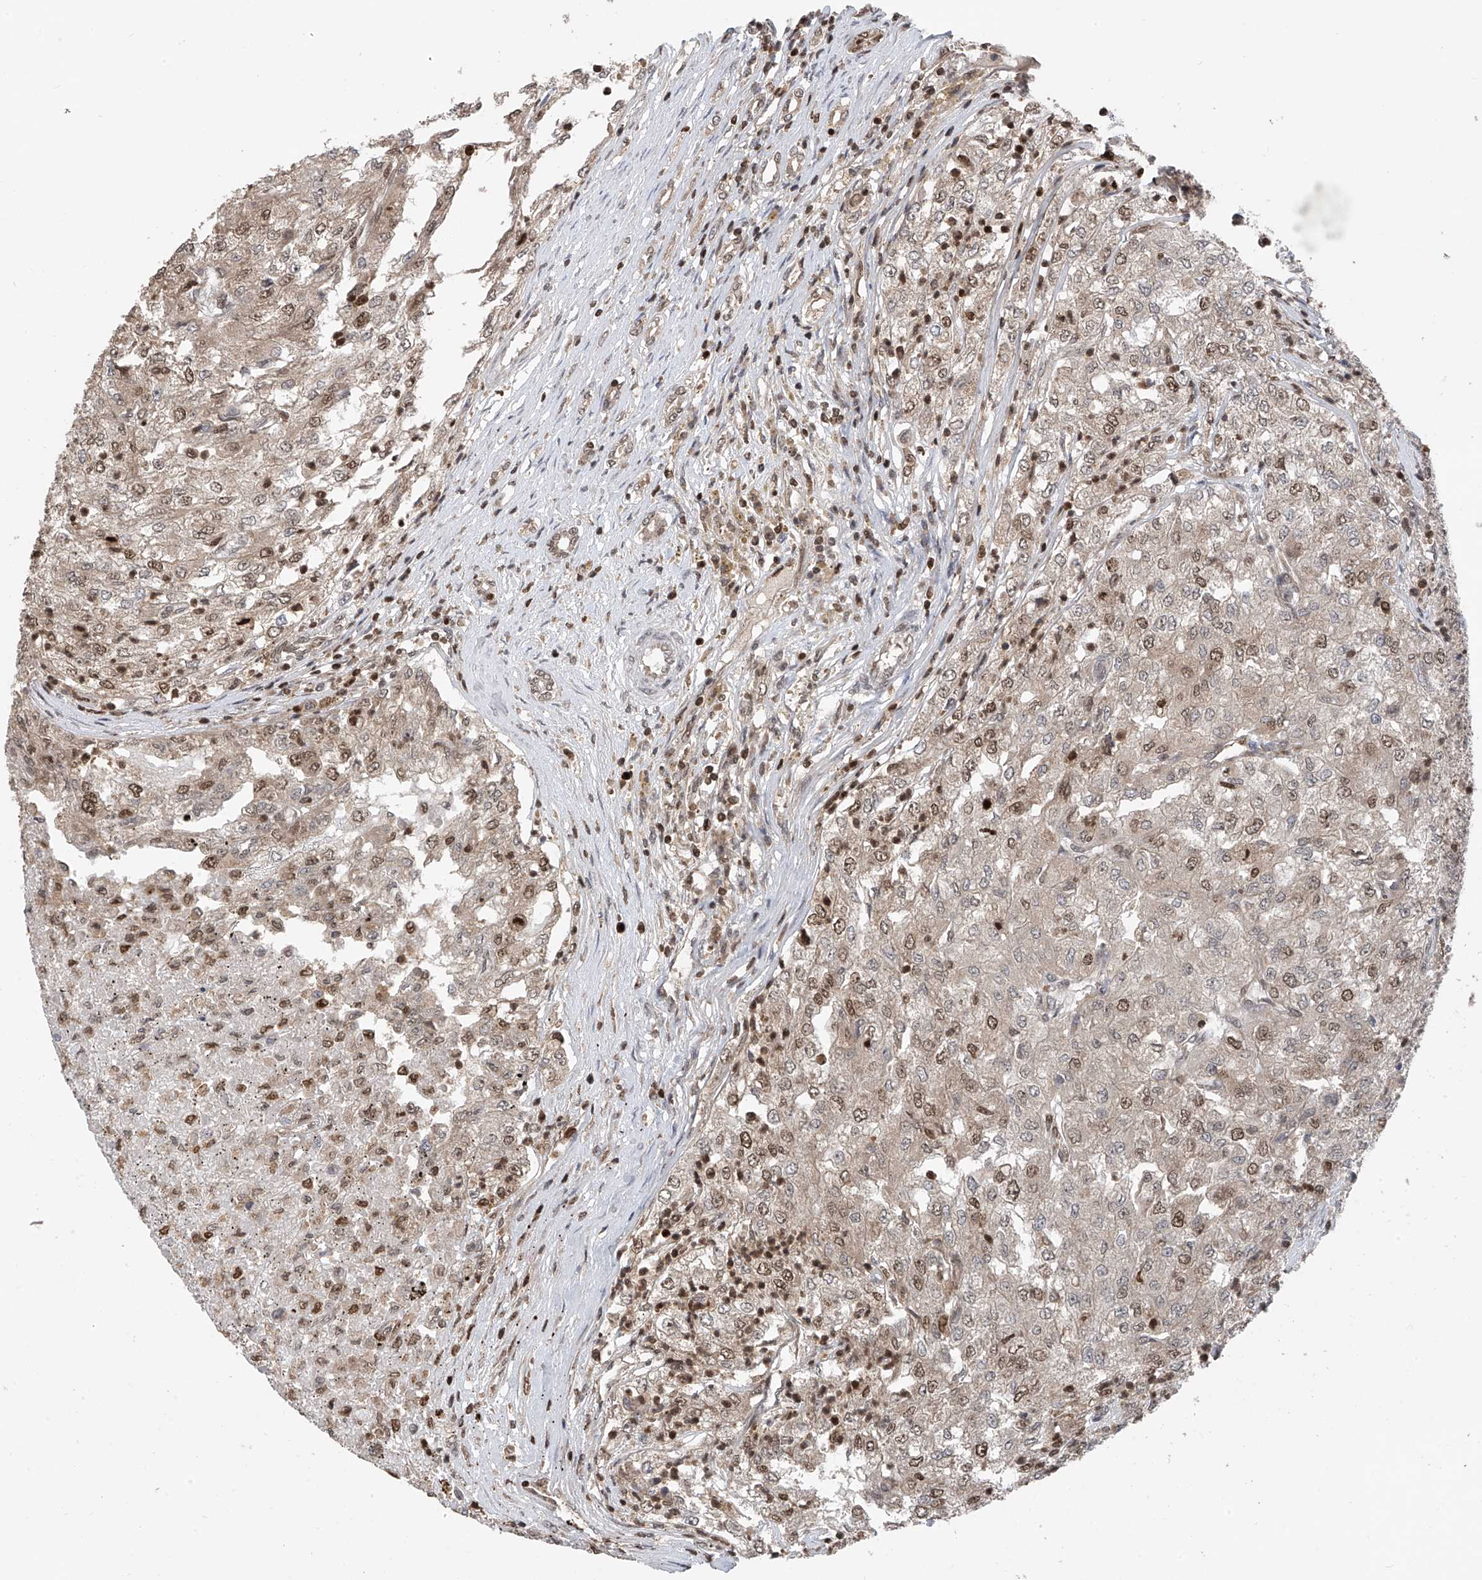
{"staining": {"intensity": "moderate", "quantity": "25%-75%", "location": "nuclear"}, "tissue": "renal cancer", "cell_type": "Tumor cells", "image_type": "cancer", "snomed": [{"axis": "morphology", "description": "Adenocarcinoma, NOS"}, {"axis": "topography", "description": "Kidney"}], "caption": "Renal adenocarcinoma stained for a protein reveals moderate nuclear positivity in tumor cells.", "gene": "DNAJC9", "patient": {"sex": "female", "age": 54}}